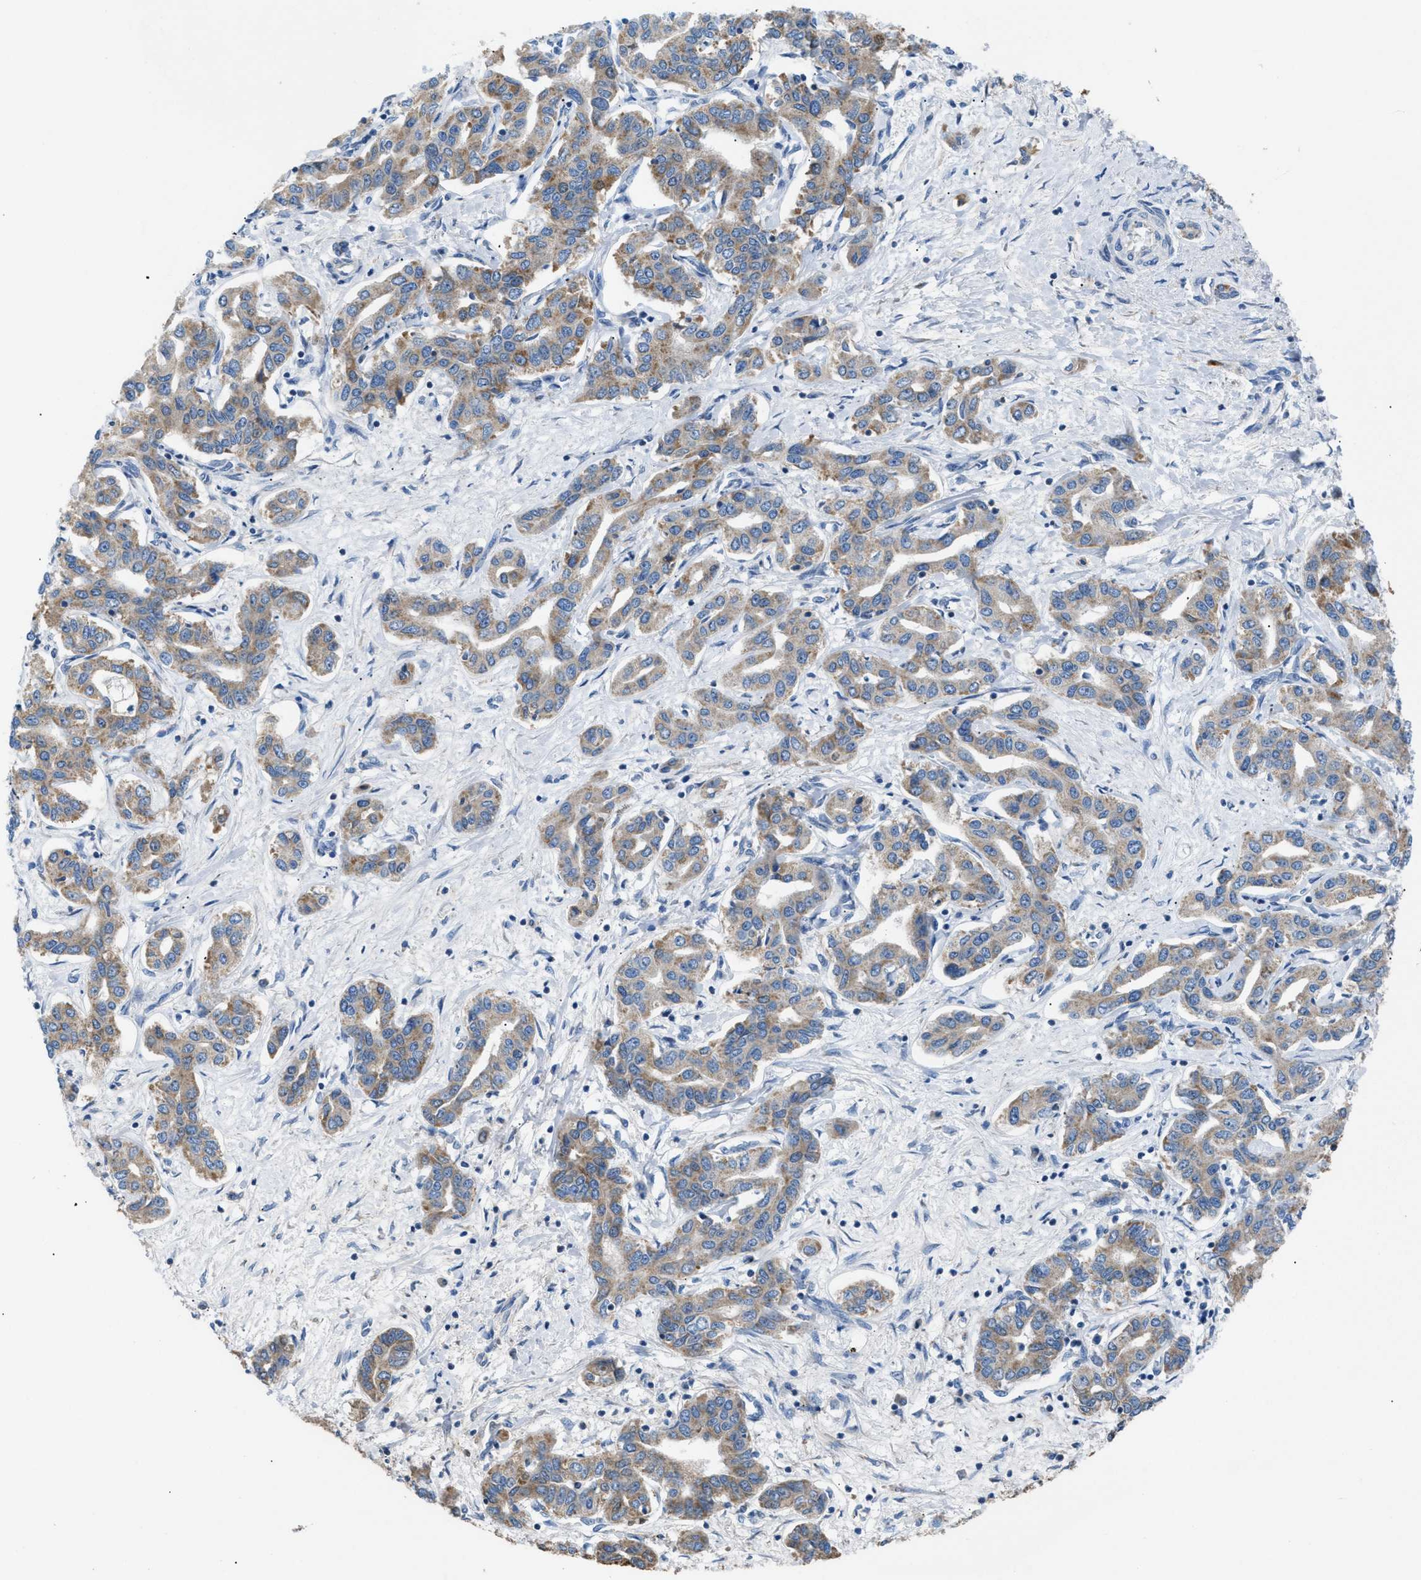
{"staining": {"intensity": "moderate", "quantity": ">75%", "location": "cytoplasmic/membranous"}, "tissue": "liver cancer", "cell_type": "Tumor cells", "image_type": "cancer", "snomed": [{"axis": "morphology", "description": "Cholangiocarcinoma"}, {"axis": "topography", "description": "Liver"}], "caption": "This micrograph demonstrates immunohistochemistry (IHC) staining of human liver cholangiocarcinoma, with medium moderate cytoplasmic/membranous staining in about >75% of tumor cells.", "gene": "ILDR1", "patient": {"sex": "male", "age": 59}}